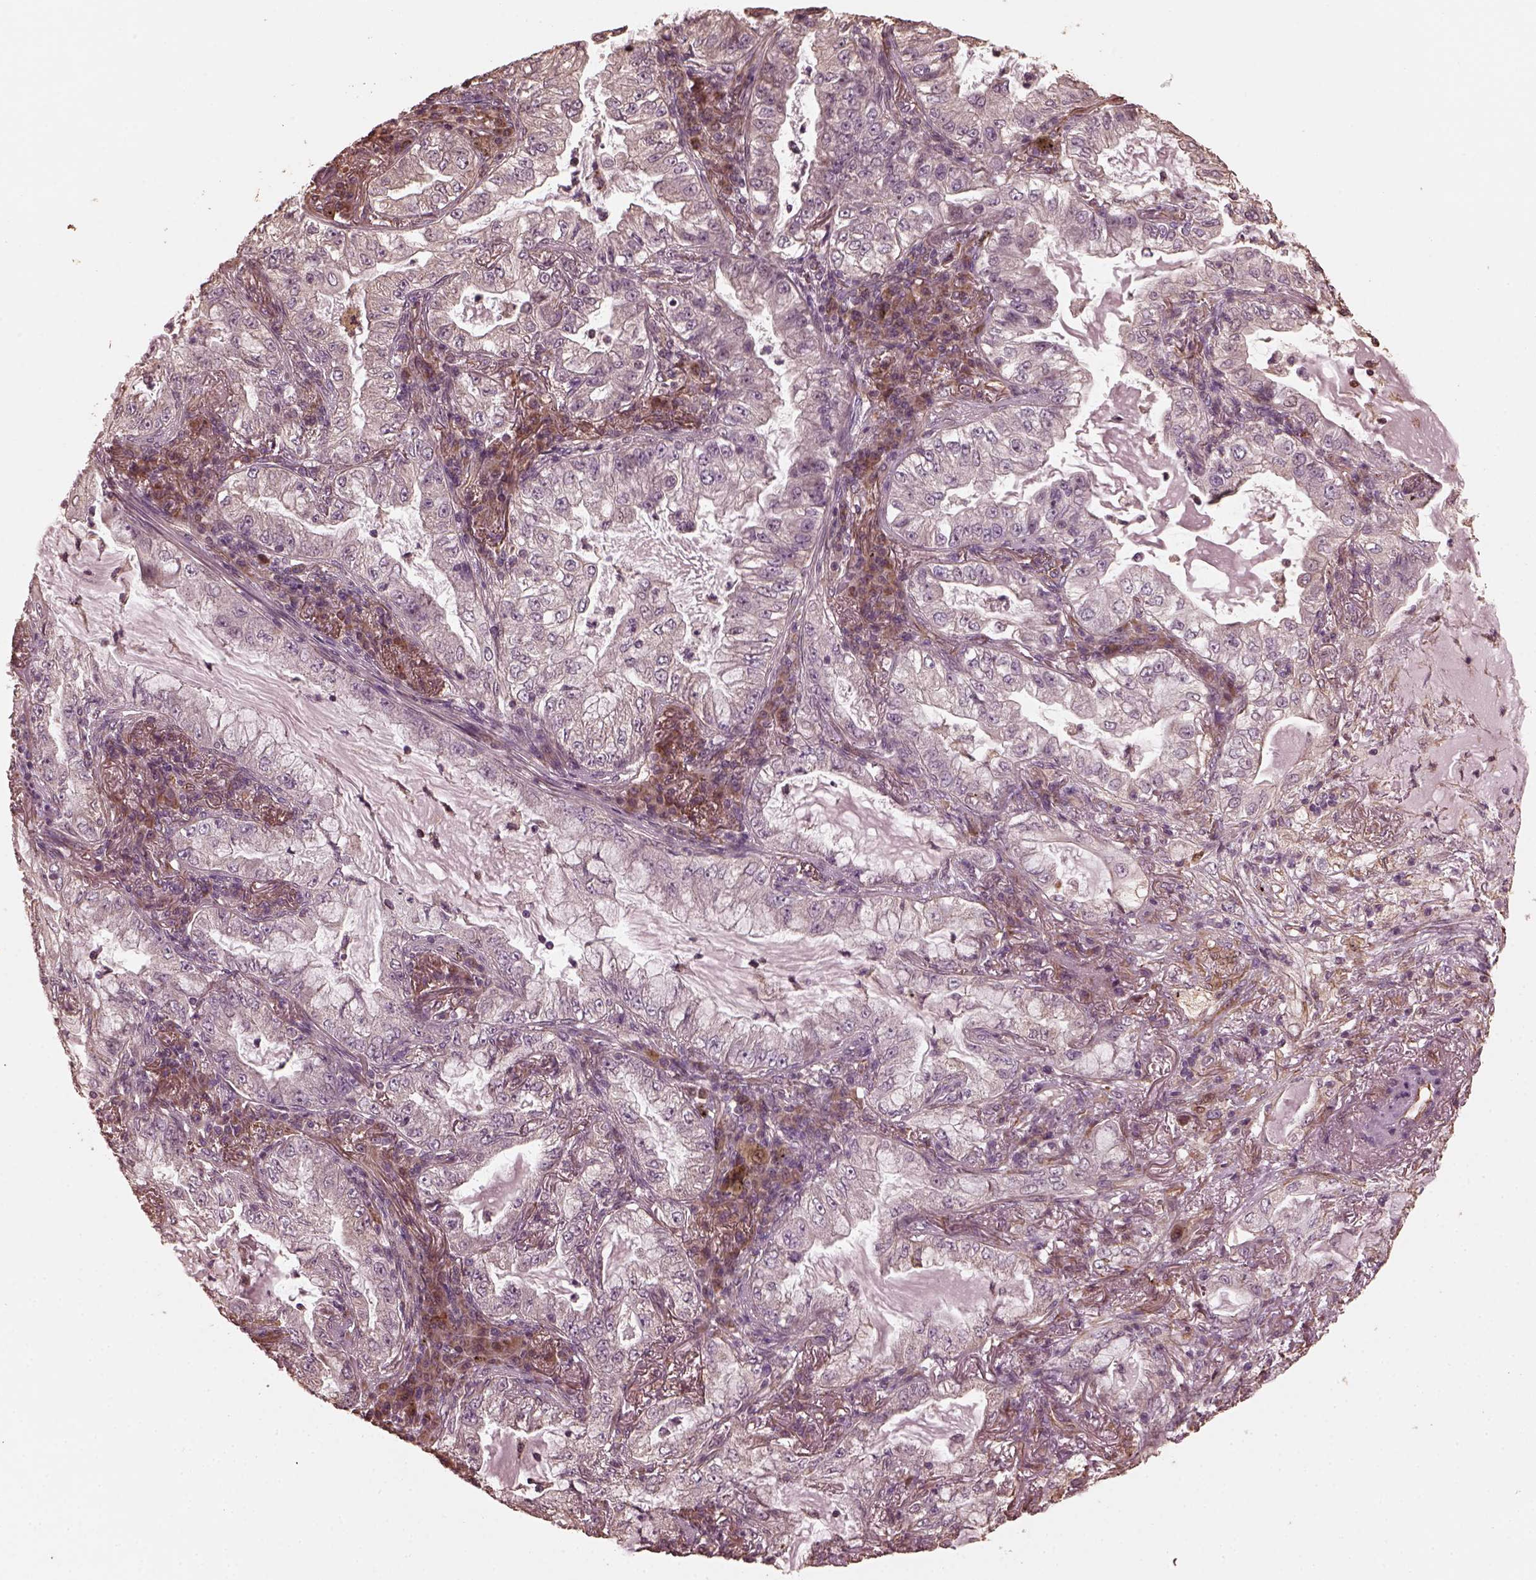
{"staining": {"intensity": "negative", "quantity": "none", "location": "none"}, "tissue": "lung cancer", "cell_type": "Tumor cells", "image_type": "cancer", "snomed": [{"axis": "morphology", "description": "Adenocarcinoma, NOS"}, {"axis": "topography", "description": "Lung"}], "caption": "This image is of lung cancer stained with immunohistochemistry (IHC) to label a protein in brown with the nuclei are counter-stained blue. There is no expression in tumor cells. (Stains: DAB immunohistochemistry with hematoxylin counter stain, Microscopy: brightfield microscopy at high magnification).", "gene": "GTPBP1", "patient": {"sex": "female", "age": 73}}